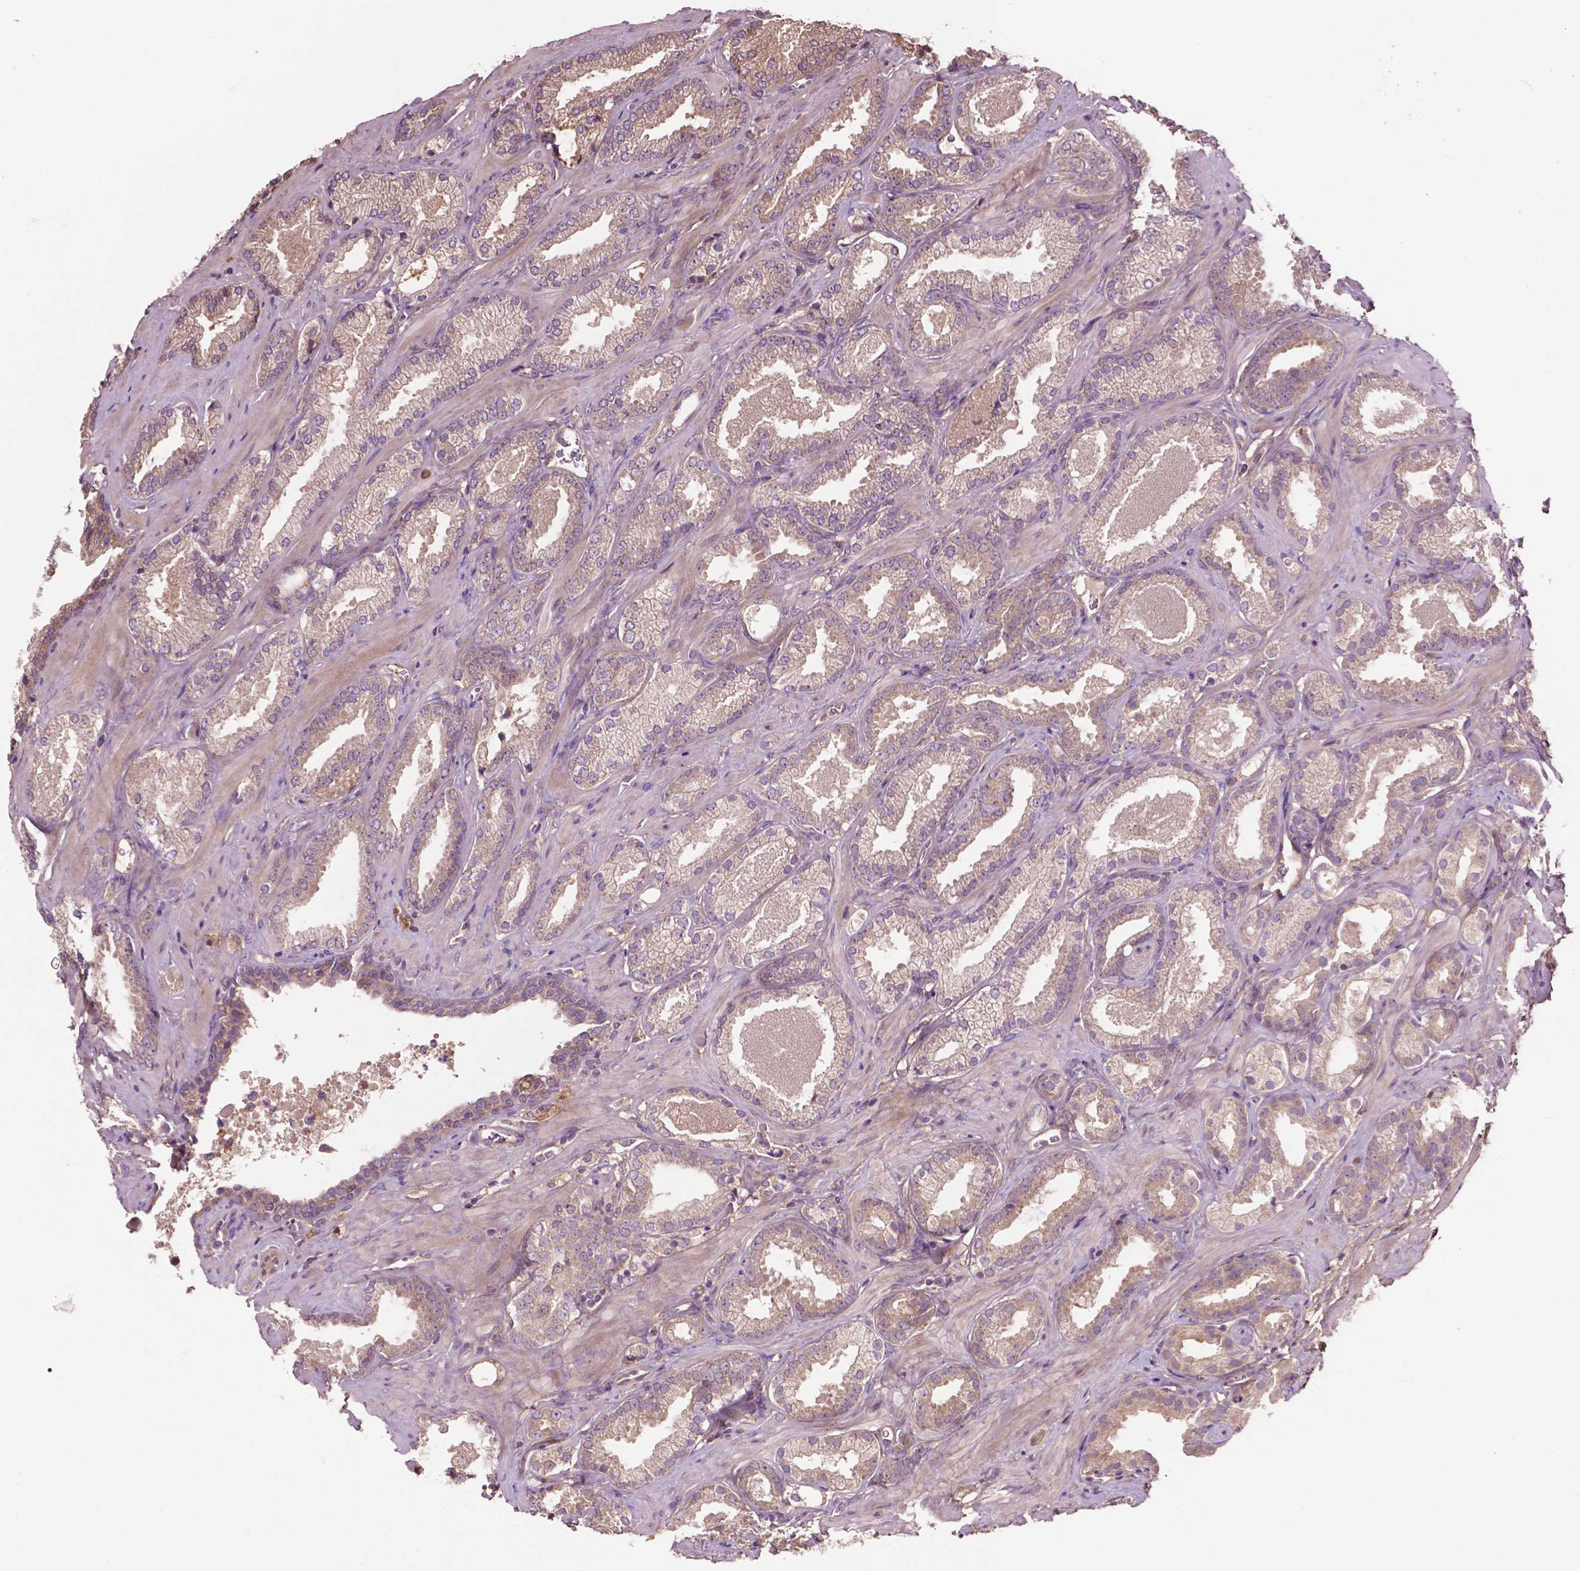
{"staining": {"intensity": "weak", "quantity": ">75%", "location": "cytoplasmic/membranous"}, "tissue": "prostate cancer", "cell_type": "Tumor cells", "image_type": "cancer", "snomed": [{"axis": "morphology", "description": "Adenocarcinoma, Low grade"}, {"axis": "topography", "description": "Prostate"}], "caption": "Human adenocarcinoma (low-grade) (prostate) stained with a protein marker demonstrates weak staining in tumor cells.", "gene": "GJA9", "patient": {"sex": "male", "age": 62}}